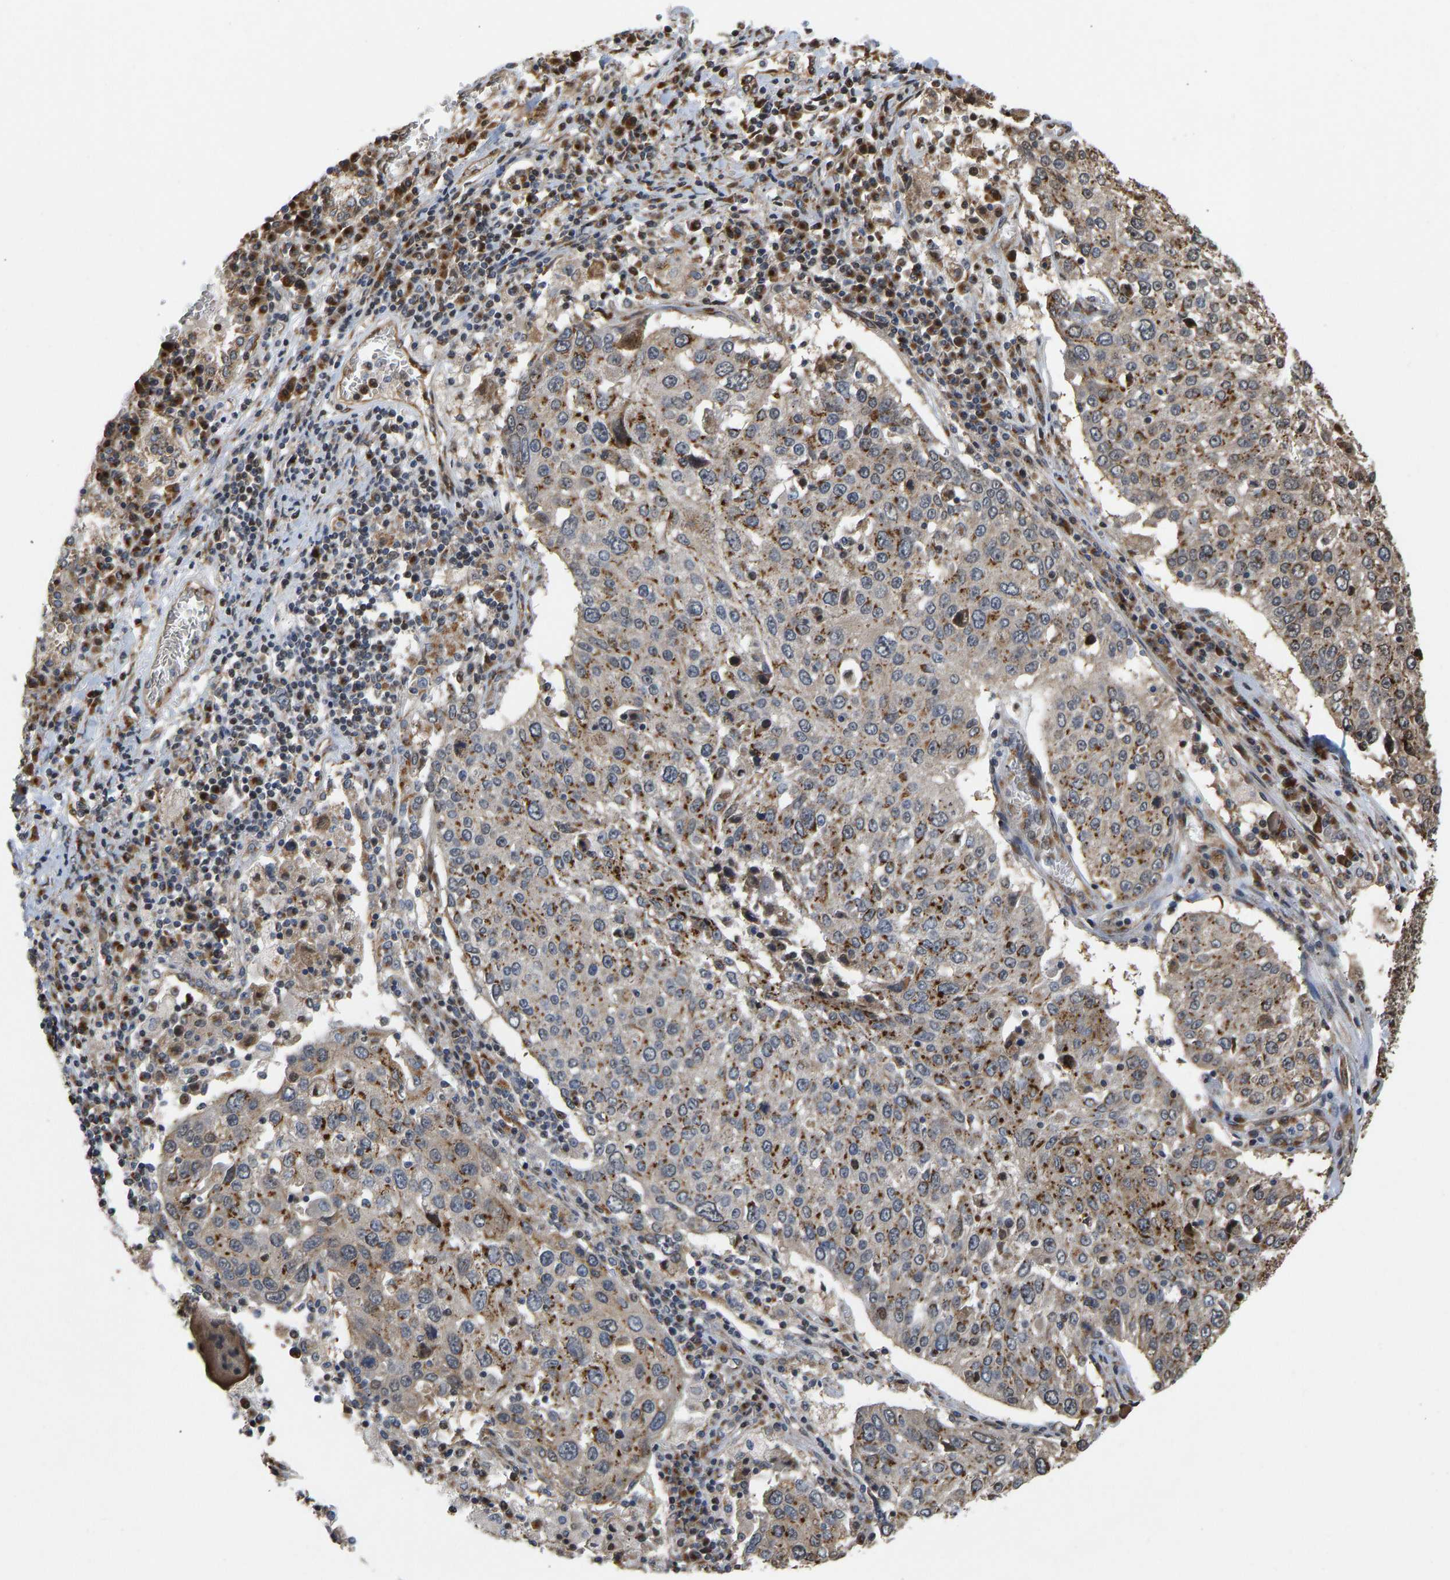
{"staining": {"intensity": "moderate", "quantity": ">75%", "location": "cytoplasmic/membranous"}, "tissue": "lung cancer", "cell_type": "Tumor cells", "image_type": "cancer", "snomed": [{"axis": "morphology", "description": "Squamous cell carcinoma, NOS"}, {"axis": "topography", "description": "Lung"}], "caption": "Moderate cytoplasmic/membranous protein staining is identified in approximately >75% of tumor cells in lung cancer (squamous cell carcinoma). (Stains: DAB (3,3'-diaminobenzidine) in brown, nuclei in blue, Microscopy: brightfield microscopy at high magnification).", "gene": "YIPF4", "patient": {"sex": "male", "age": 65}}